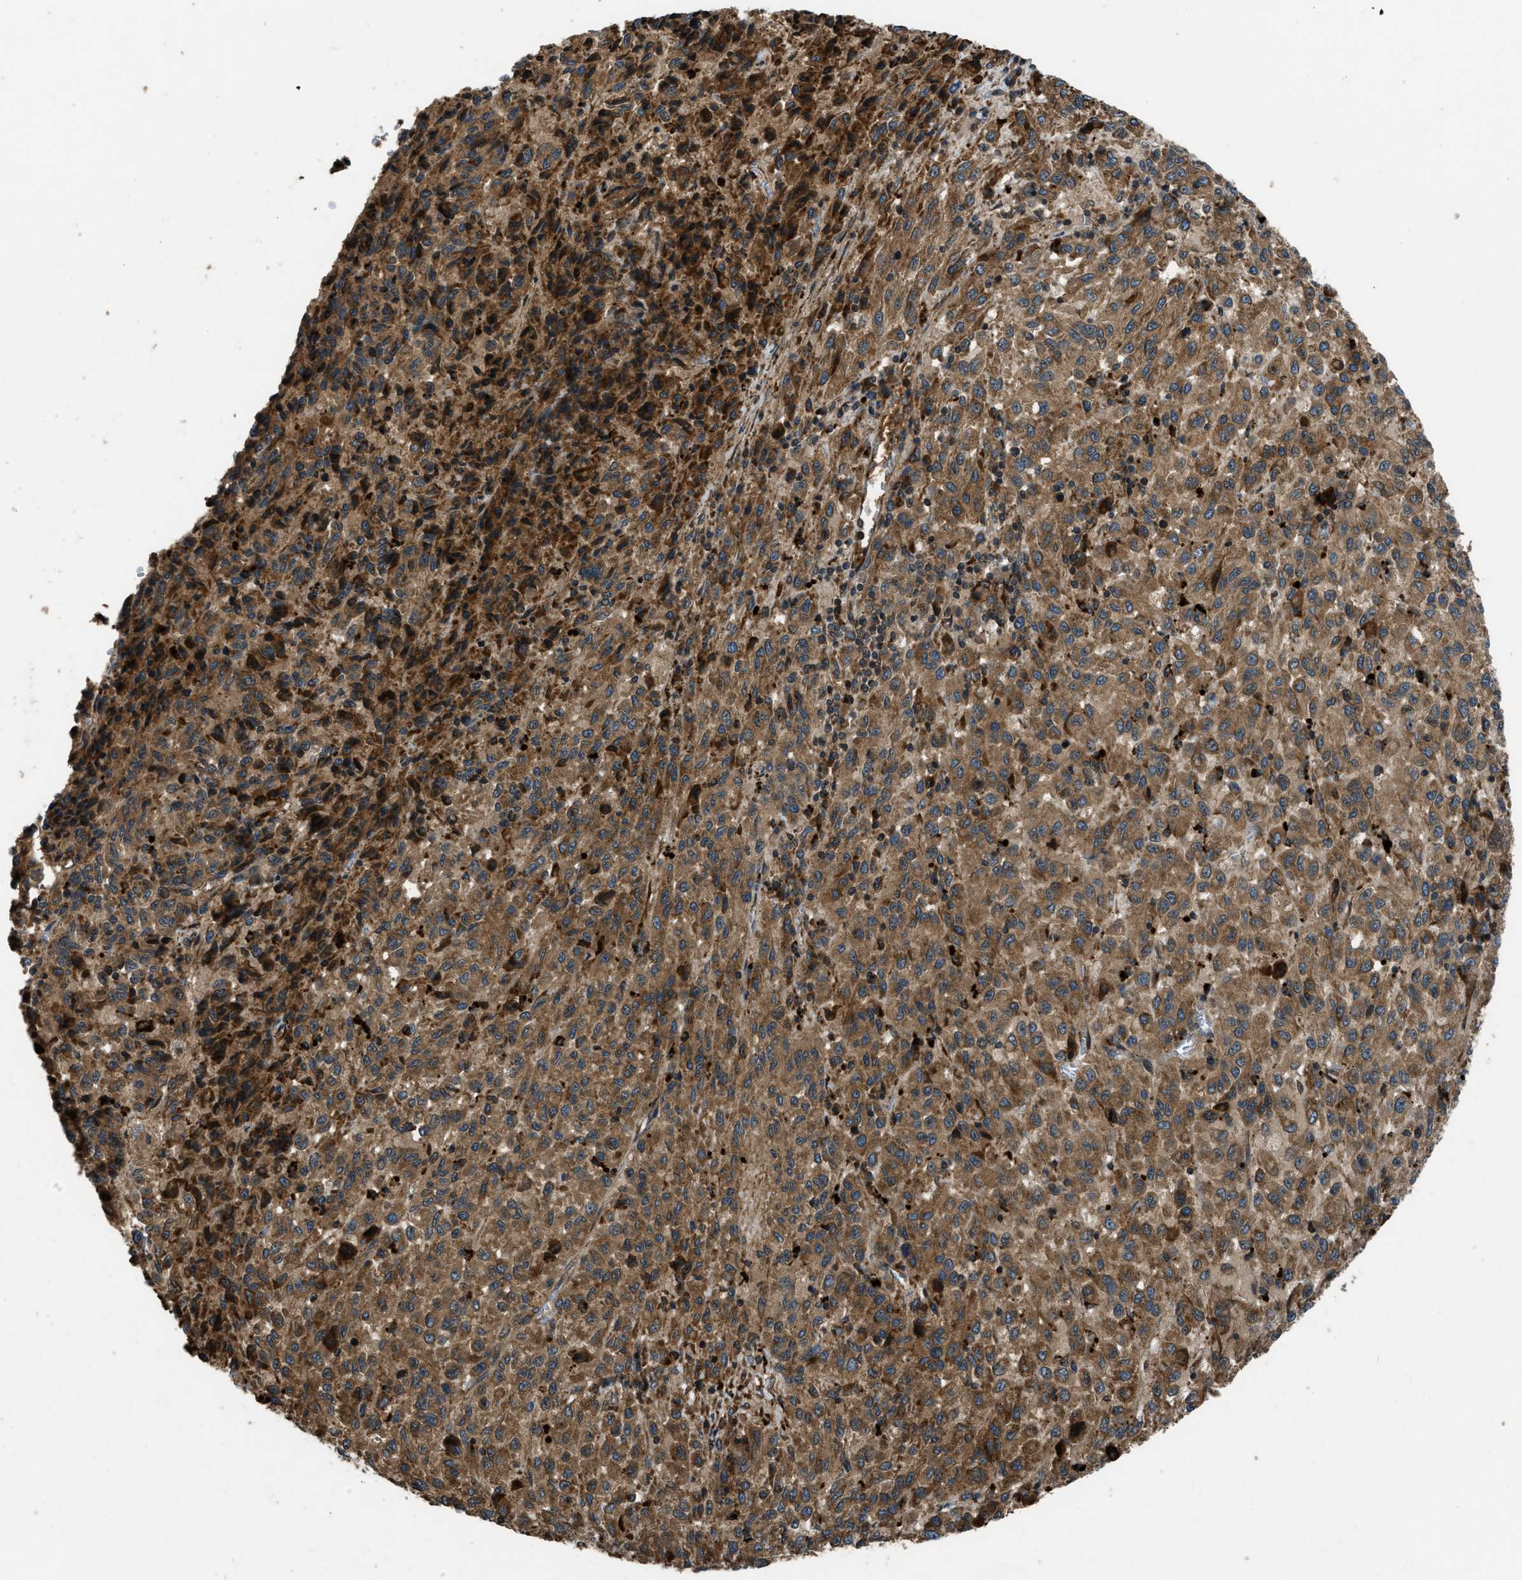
{"staining": {"intensity": "moderate", "quantity": ">75%", "location": "cytoplasmic/membranous"}, "tissue": "melanoma", "cell_type": "Tumor cells", "image_type": "cancer", "snomed": [{"axis": "morphology", "description": "Malignant melanoma, Metastatic site"}, {"axis": "topography", "description": "Lung"}], "caption": "IHC staining of melanoma, which shows medium levels of moderate cytoplasmic/membranous expression in about >75% of tumor cells indicating moderate cytoplasmic/membranous protein positivity. The staining was performed using DAB (3,3'-diaminobenzidine) (brown) for protein detection and nuclei were counterstained in hematoxylin (blue).", "gene": "GGH", "patient": {"sex": "male", "age": 64}}